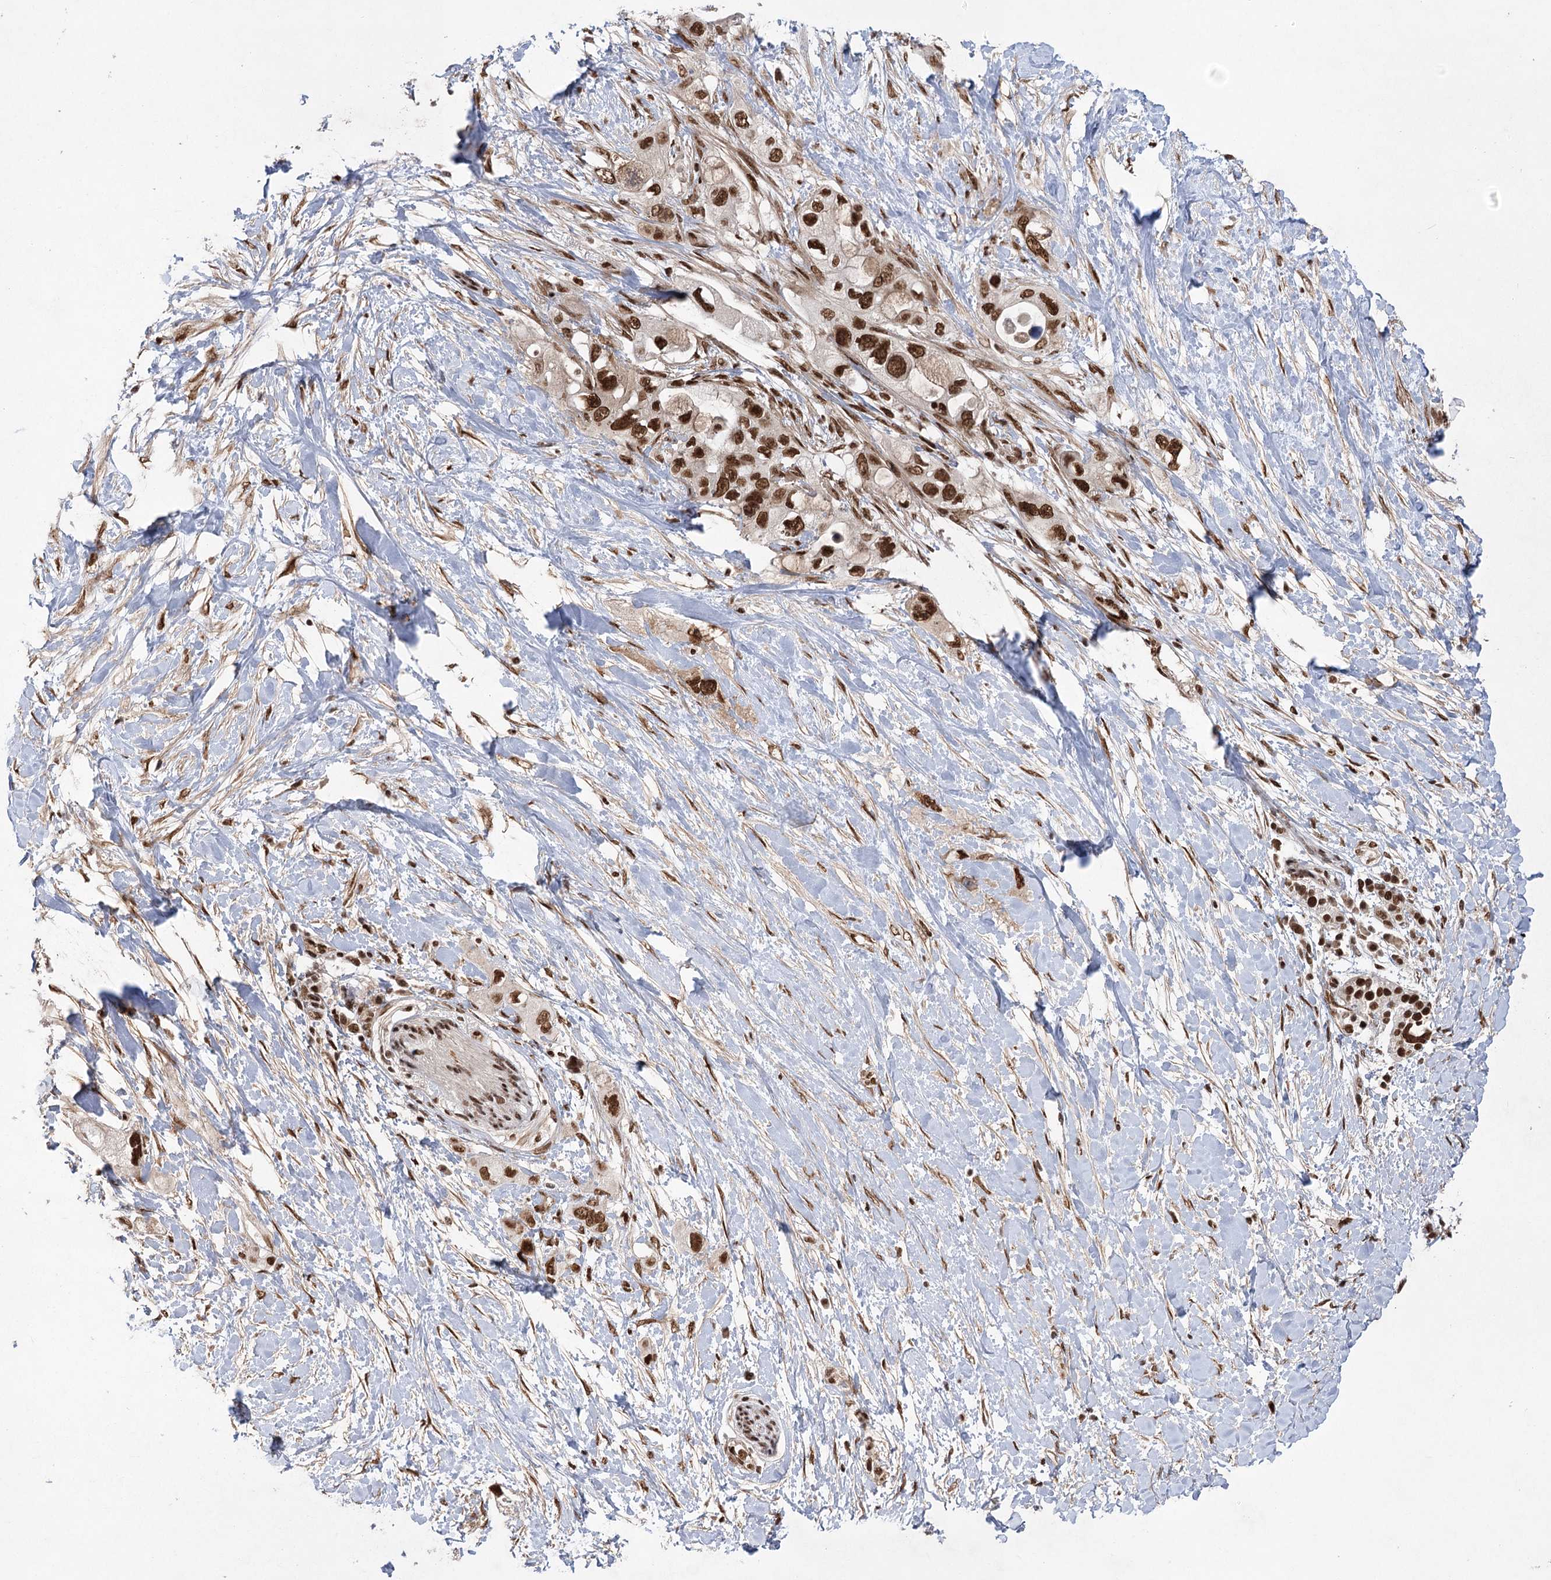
{"staining": {"intensity": "strong", "quantity": ">75%", "location": "nuclear"}, "tissue": "pancreatic cancer", "cell_type": "Tumor cells", "image_type": "cancer", "snomed": [{"axis": "morphology", "description": "Adenocarcinoma, NOS"}, {"axis": "topography", "description": "Pancreas"}], "caption": "Pancreatic cancer (adenocarcinoma) was stained to show a protein in brown. There is high levels of strong nuclear staining in approximately >75% of tumor cells.", "gene": "ZCCHC8", "patient": {"sex": "female", "age": 56}}